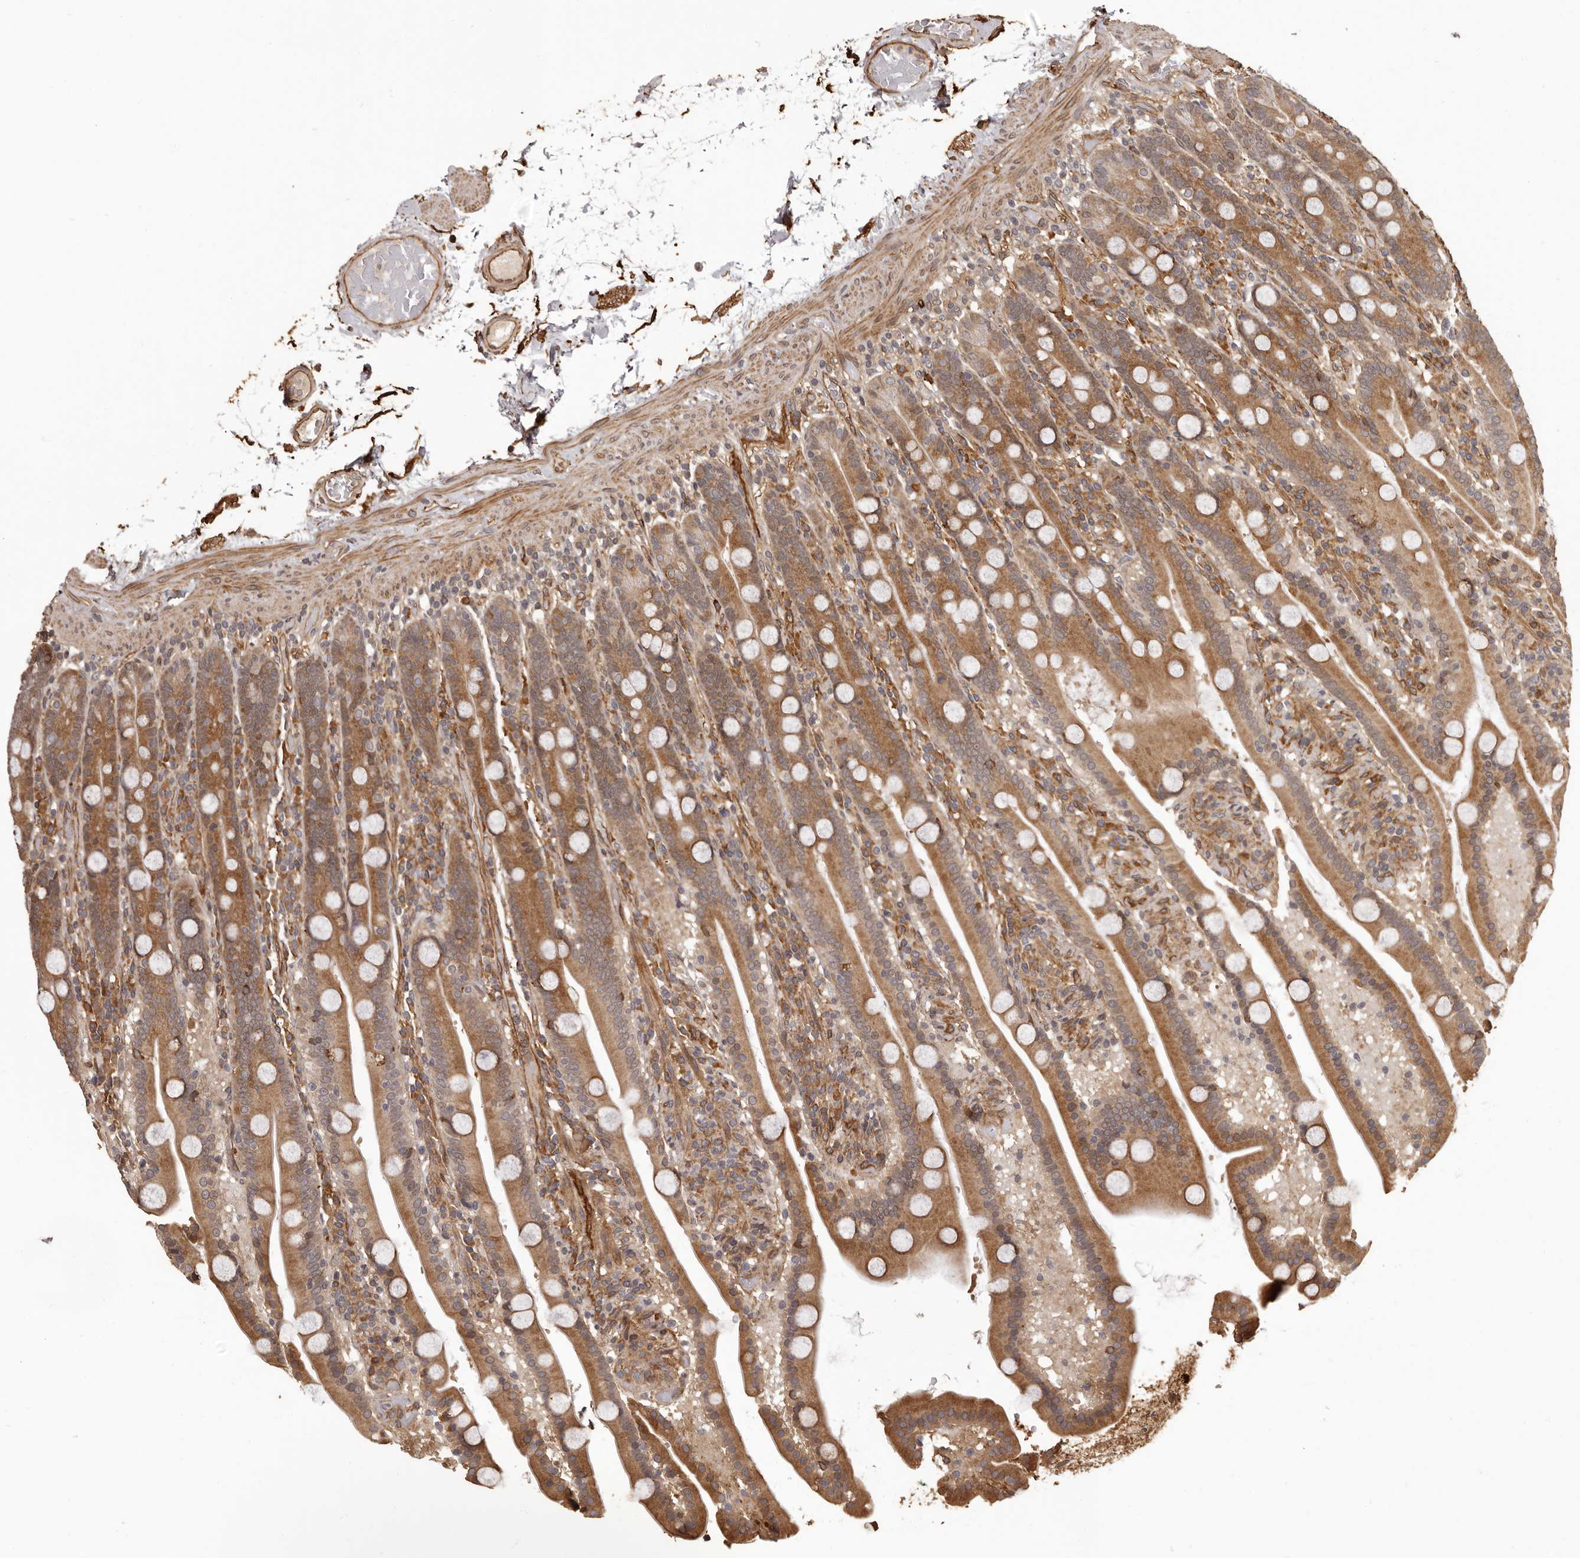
{"staining": {"intensity": "moderate", "quantity": ">75%", "location": "cytoplasmic/membranous"}, "tissue": "duodenum", "cell_type": "Glandular cells", "image_type": "normal", "snomed": [{"axis": "morphology", "description": "Normal tissue, NOS"}, {"axis": "topography", "description": "Duodenum"}], "caption": "Human duodenum stained with a brown dye exhibits moderate cytoplasmic/membranous positive positivity in approximately >75% of glandular cells.", "gene": "SLITRK6", "patient": {"sex": "male", "age": 55}}